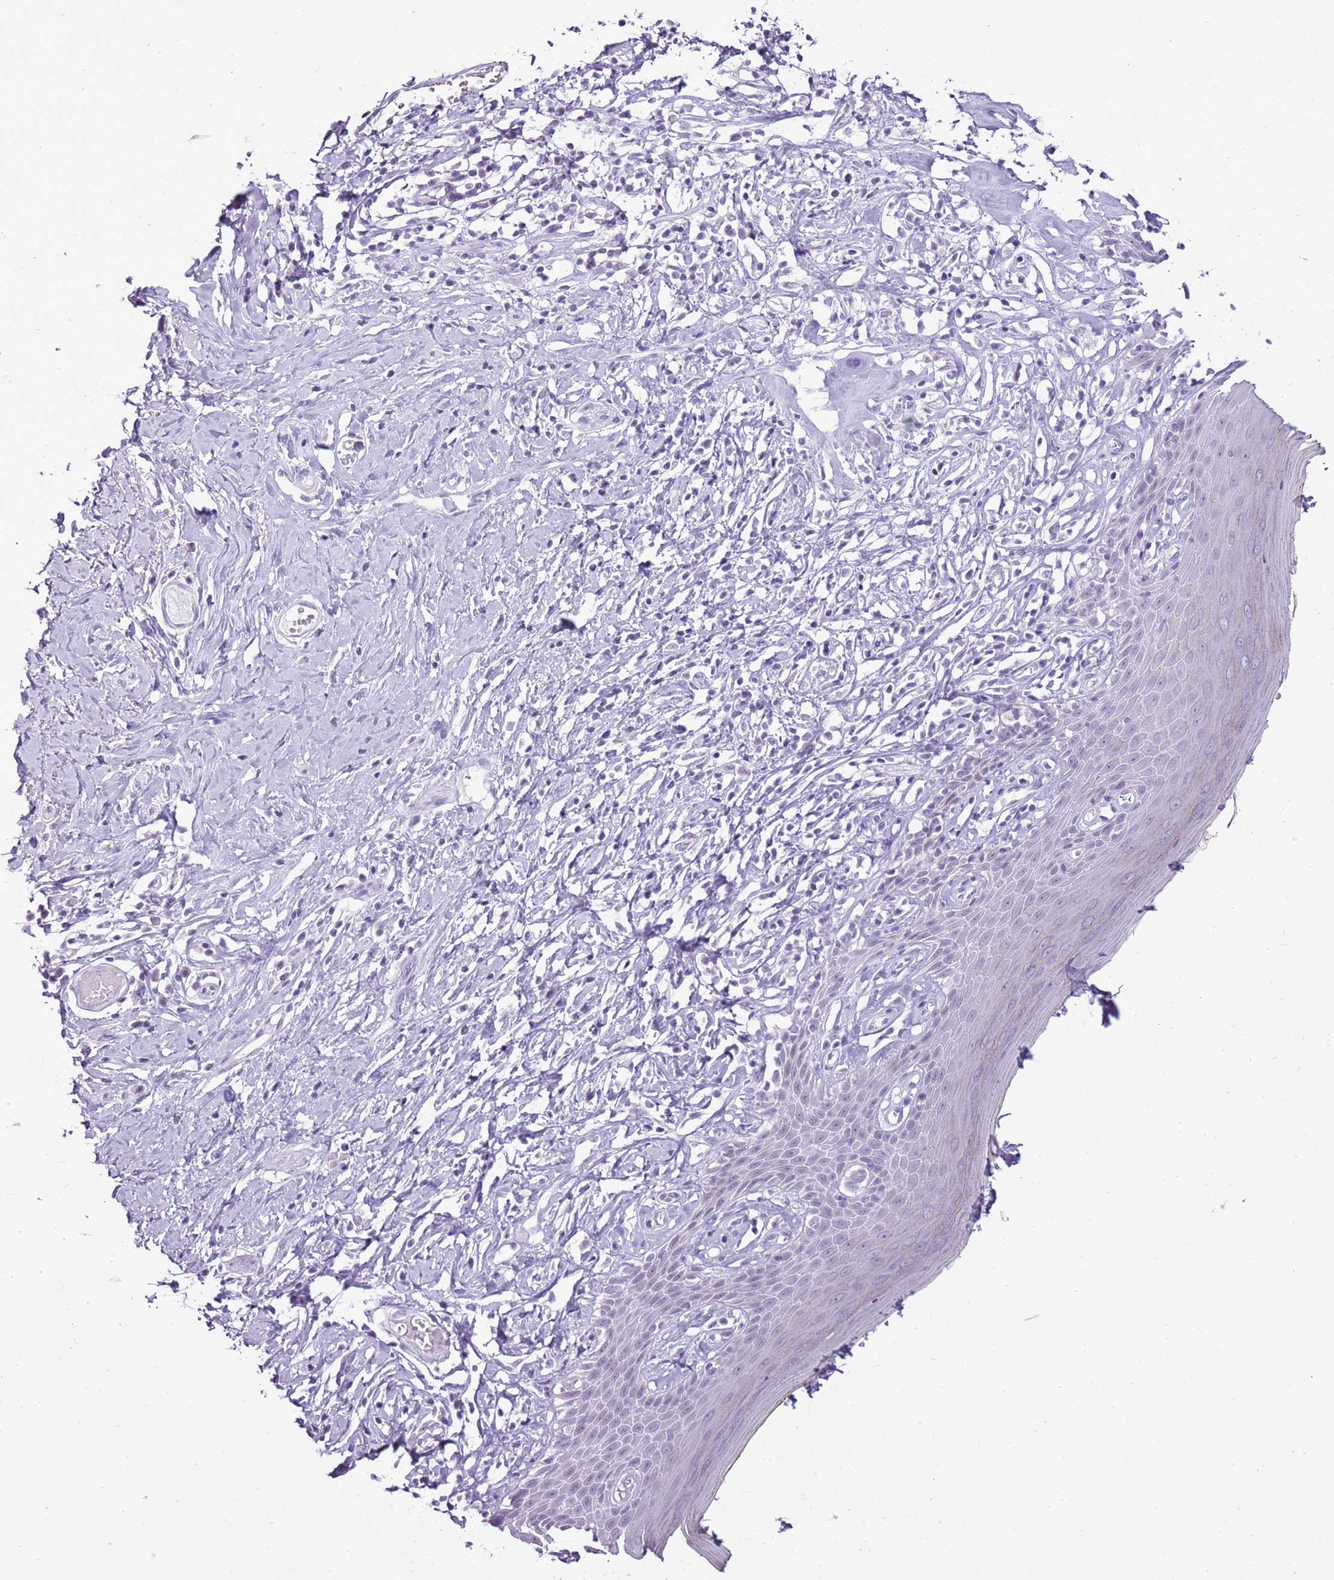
{"staining": {"intensity": "weak", "quantity": "<25%", "location": "cytoplasmic/membranous"}, "tissue": "skin", "cell_type": "Epidermal cells", "image_type": "normal", "snomed": [{"axis": "morphology", "description": "Normal tissue, NOS"}, {"axis": "morphology", "description": "Inflammation, NOS"}, {"axis": "topography", "description": "Vulva"}], "caption": "DAB immunohistochemical staining of unremarkable skin shows no significant expression in epidermal cells. The staining was performed using DAB to visualize the protein expression in brown, while the nuclei were stained in blue with hematoxylin (Magnification: 20x).", "gene": "RPL3L", "patient": {"sex": "female", "age": 84}}